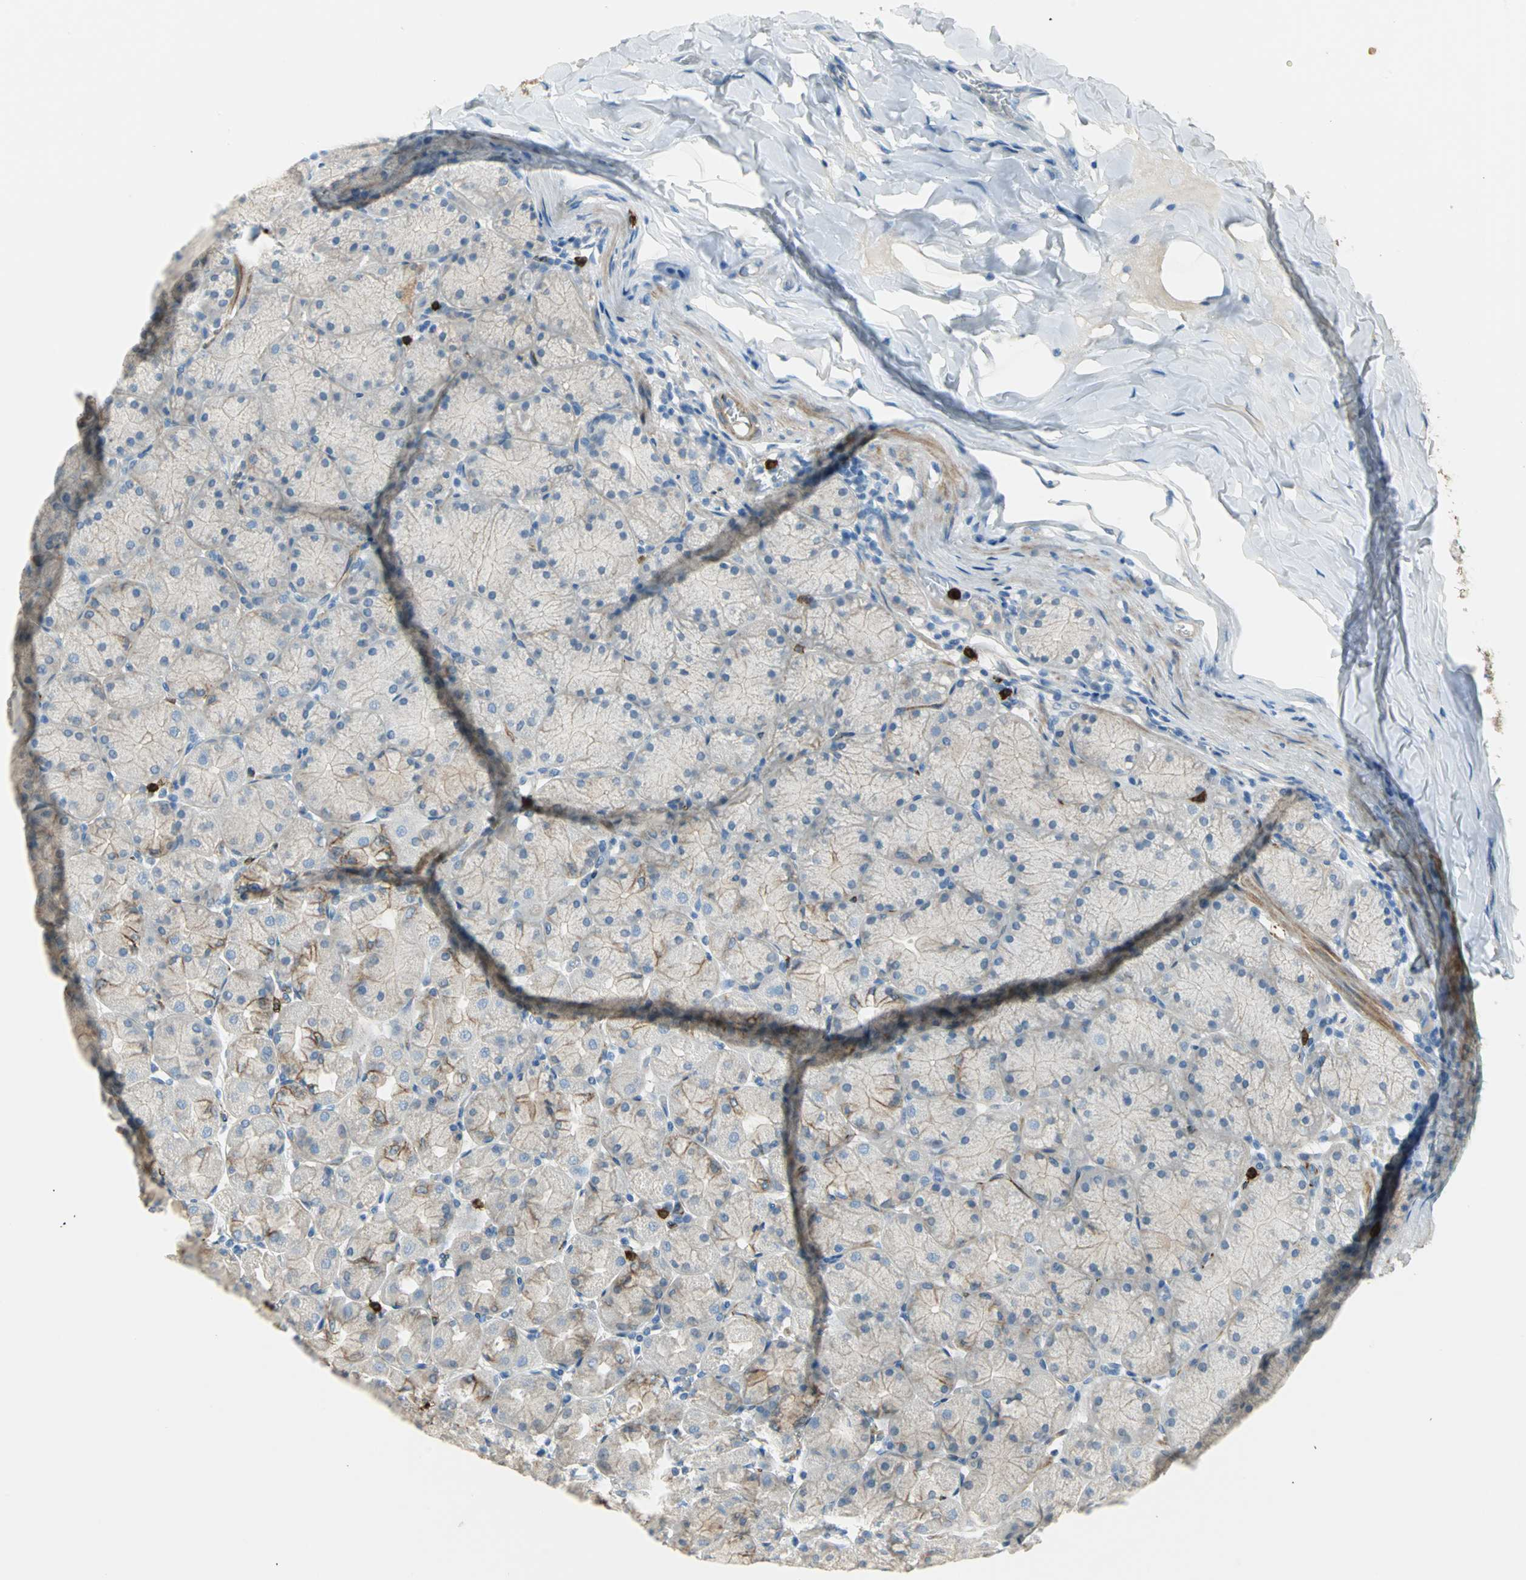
{"staining": {"intensity": "moderate", "quantity": "25%-75%", "location": "cytoplasmic/membranous"}, "tissue": "stomach", "cell_type": "Glandular cells", "image_type": "normal", "snomed": [{"axis": "morphology", "description": "Normal tissue, NOS"}, {"axis": "topography", "description": "Stomach, upper"}], "caption": "The photomicrograph displays a brown stain indicating the presence of a protein in the cytoplasmic/membranous of glandular cells in stomach.", "gene": "ALOX15", "patient": {"sex": "female", "age": 56}}